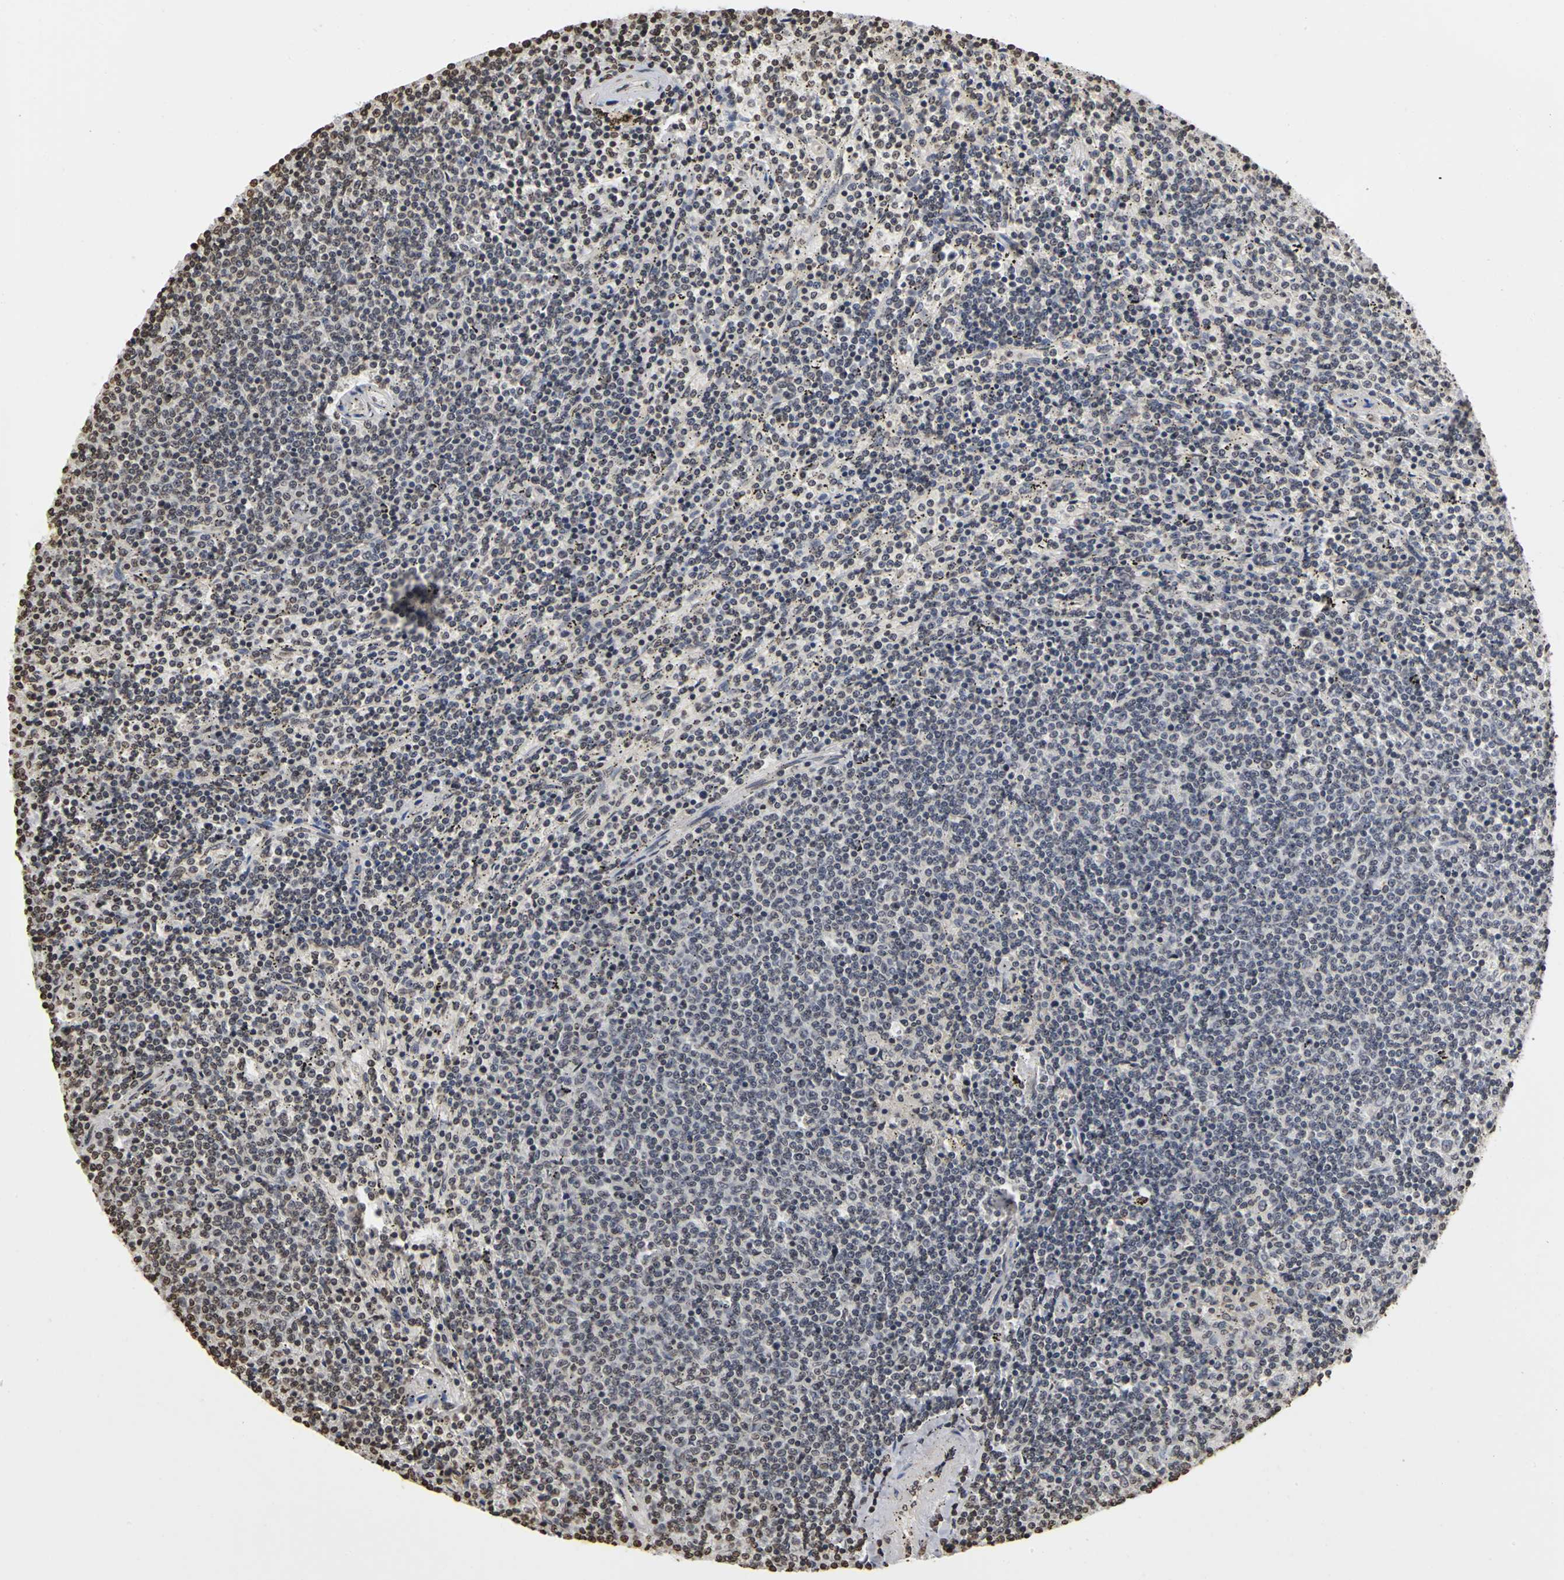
{"staining": {"intensity": "weak", "quantity": "<25%", "location": "nuclear"}, "tissue": "lymphoma", "cell_type": "Tumor cells", "image_type": "cancer", "snomed": [{"axis": "morphology", "description": "Malignant lymphoma, non-Hodgkin's type, Low grade"}, {"axis": "topography", "description": "Spleen"}], "caption": "Human lymphoma stained for a protein using immunohistochemistry (IHC) displays no positivity in tumor cells.", "gene": "ERCC2", "patient": {"sex": "female", "age": 50}}